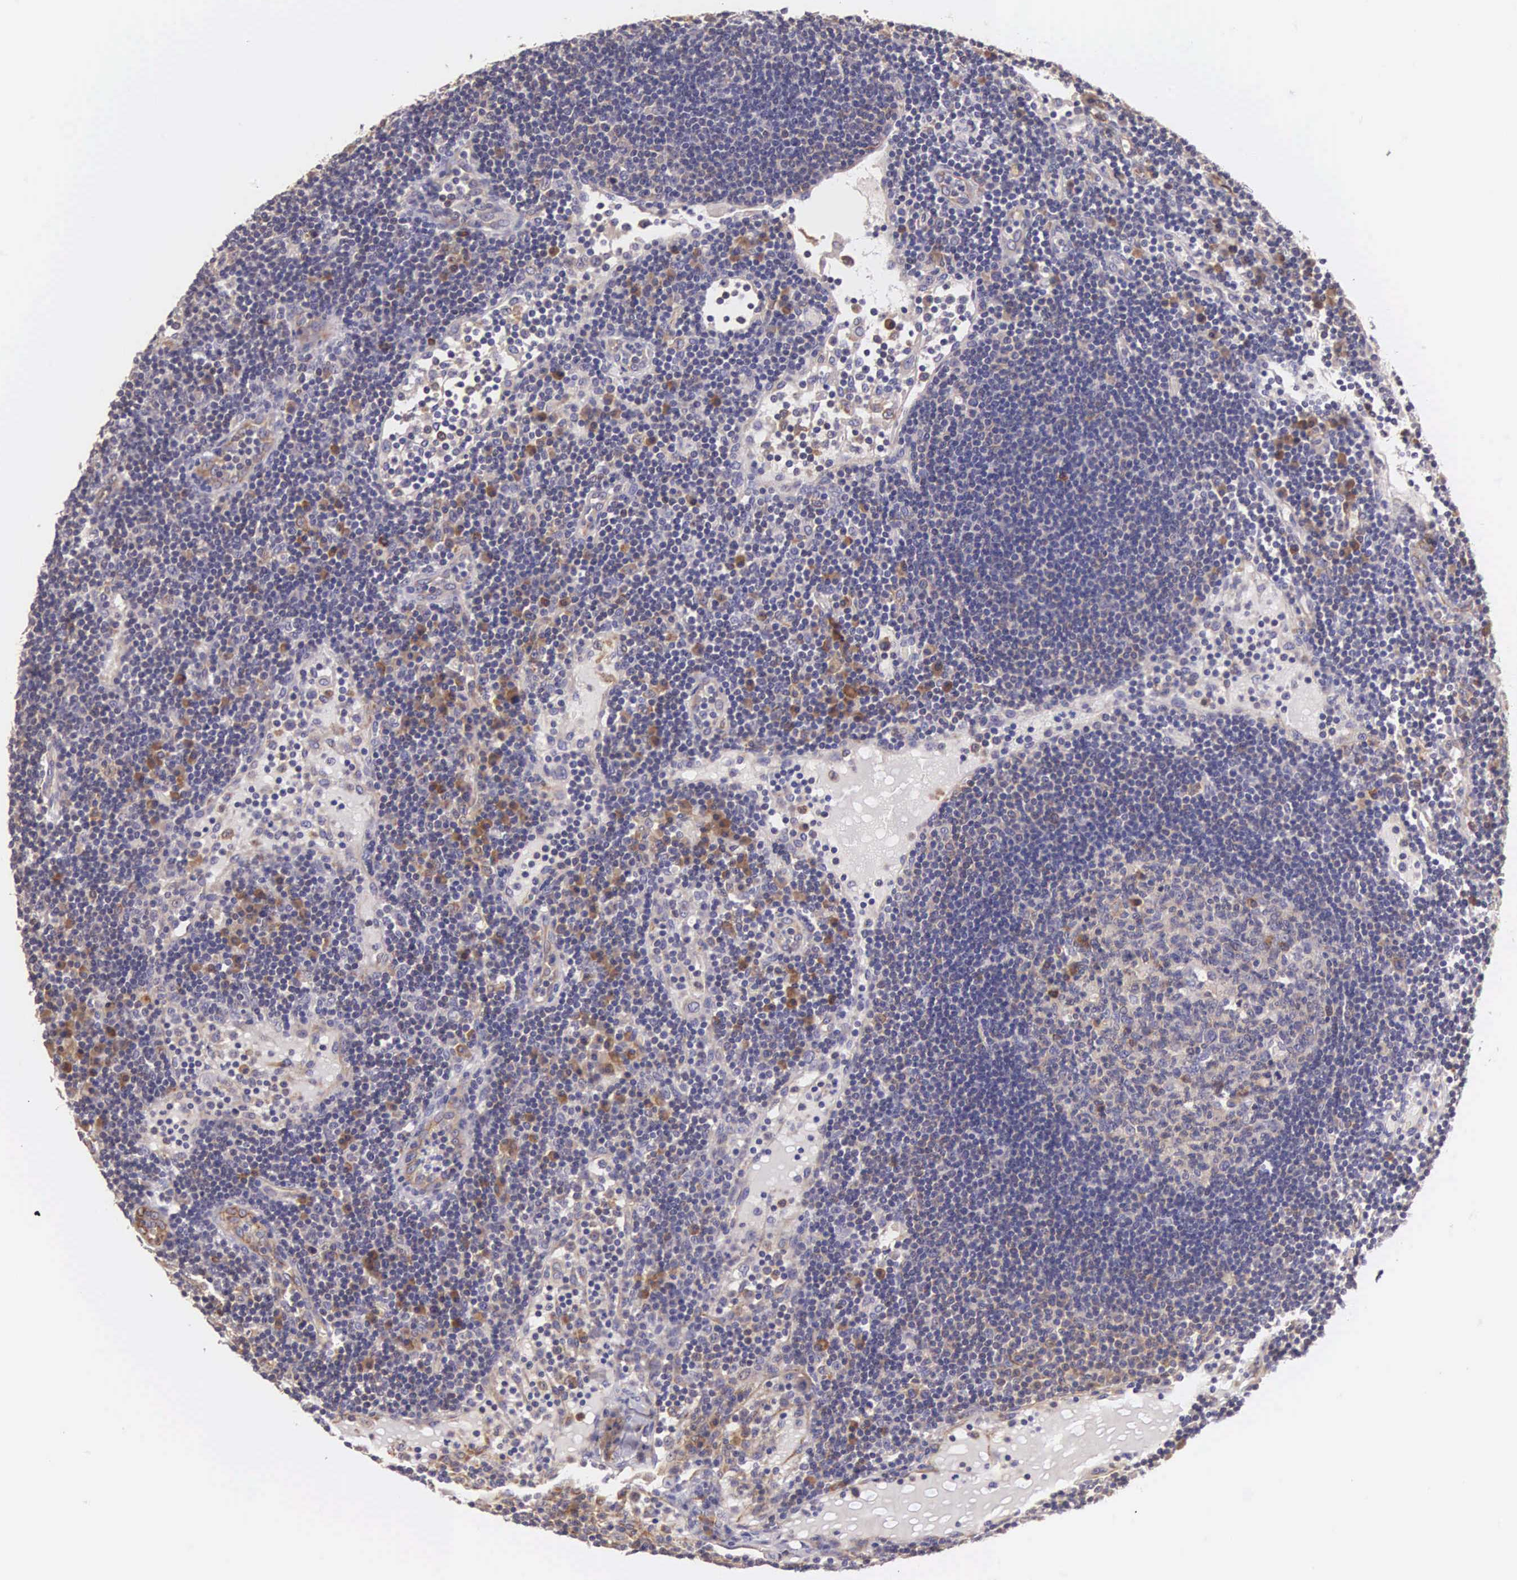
{"staining": {"intensity": "negative", "quantity": "none", "location": "none"}, "tissue": "lymph node", "cell_type": "Germinal center cells", "image_type": "normal", "snomed": [{"axis": "morphology", "description": "Normal tissue, NOS"}, {"axis": "topography", "description": "Lymph node"}], "caption": "A photomicrograph of human lymph node is negative for staining in germinal center cells. Brightfield microscopy of immunohistochemistry stained with DAB (3,3'-diaminobenzidine) (brown) and hematoxylin (blue), captured at high magnification.", "gene": "OSBPL3", "patient": {"sex": "male", "age": 54}}